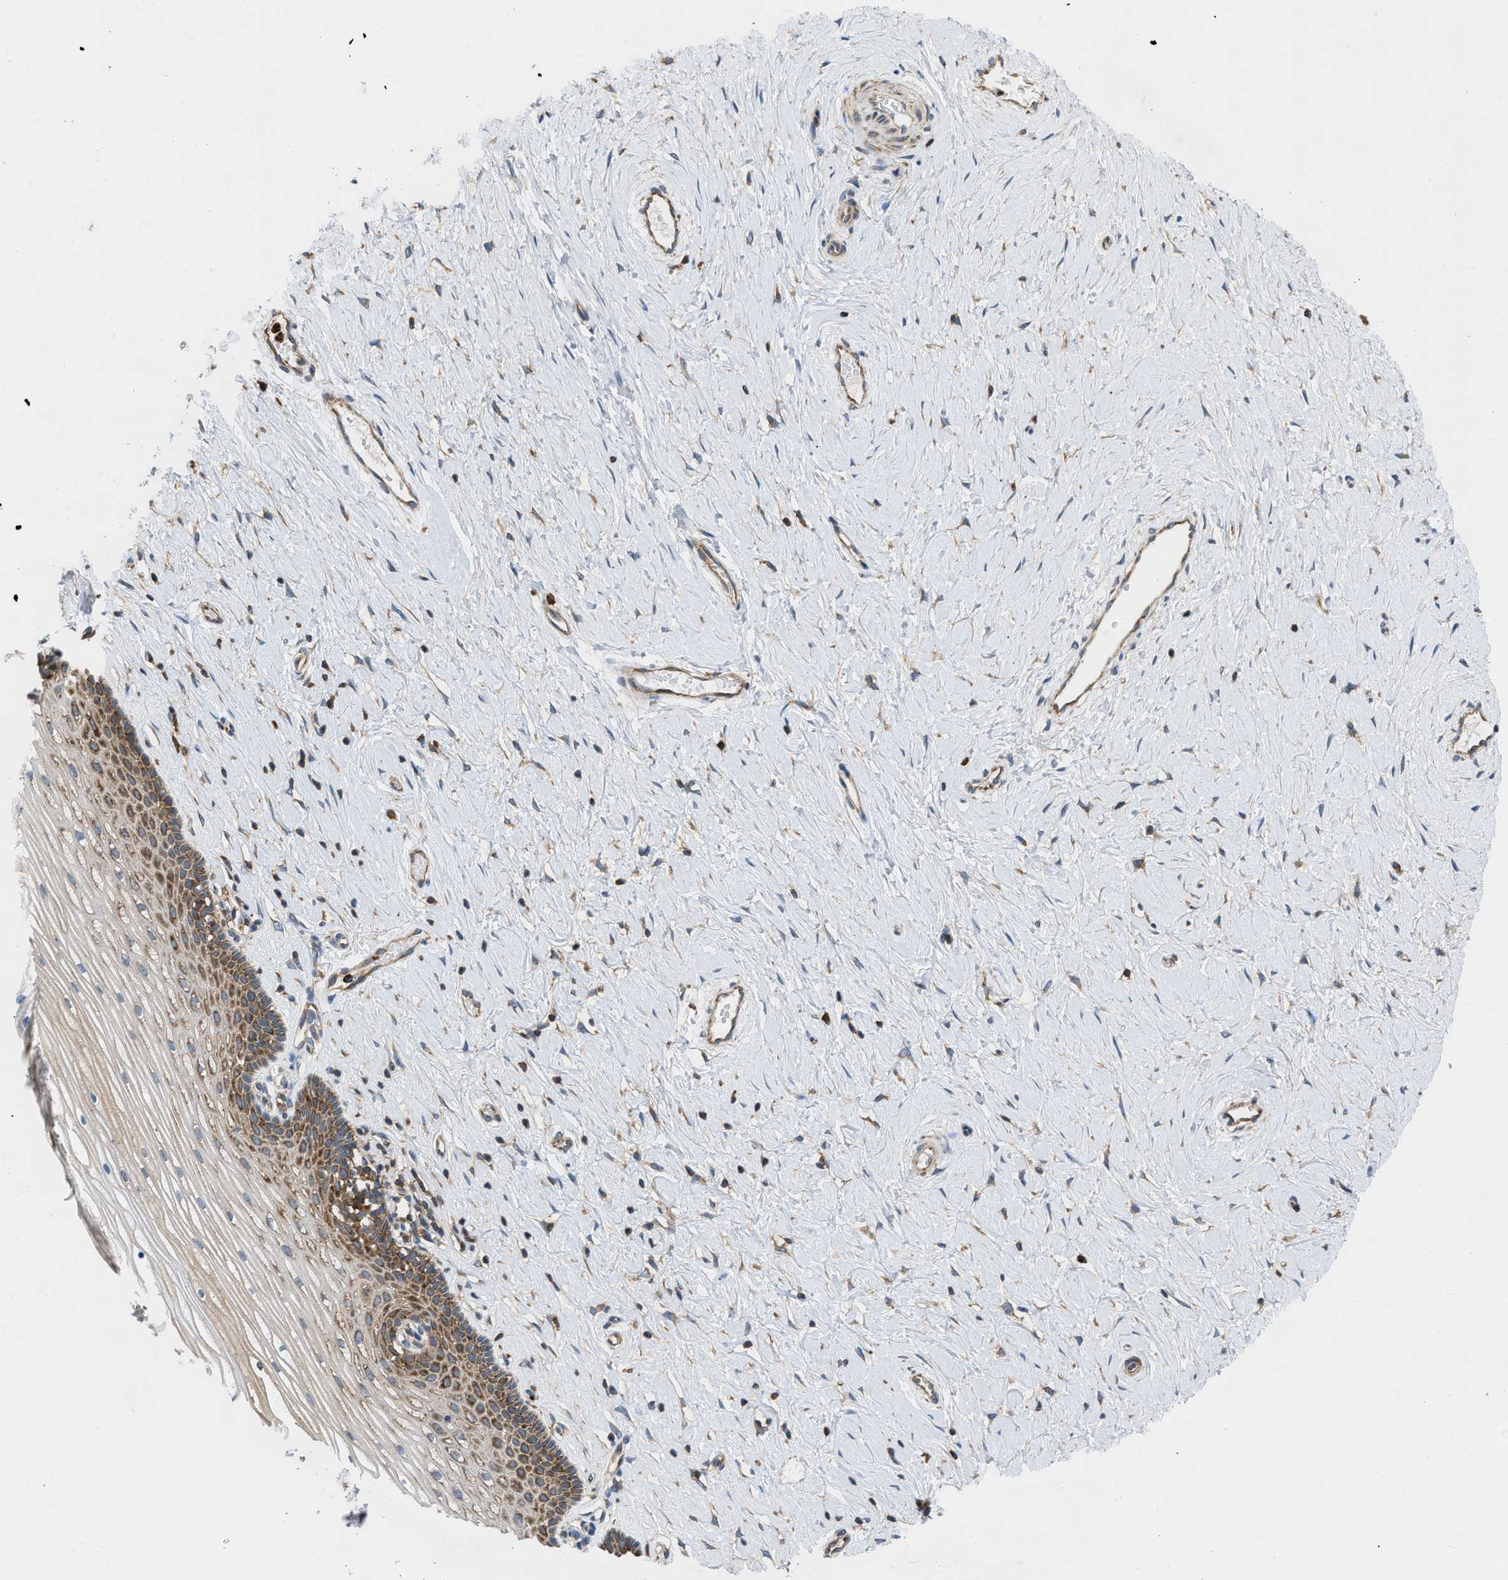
{"staining": {"intensity": "moderate", "quantity": "25%-75%", "location": "cytoplasmic/membranous"}, "tissue": "cervix", "cell_type": "Squamous epithelial cells", "image_type": "normal", "snomed": [{"axis": "morphology", "description": "Normal tissue, NOS"}, {"axis": "topography", "description": "Cervix"}], "caption": "Squamous epithelial cells reveal moderate cytoplasmic/membranous staining in about 25%-75% of cells in normal cervix.", "gene": "GPAT4", "patient": {"sex": "female", "age": 39}}